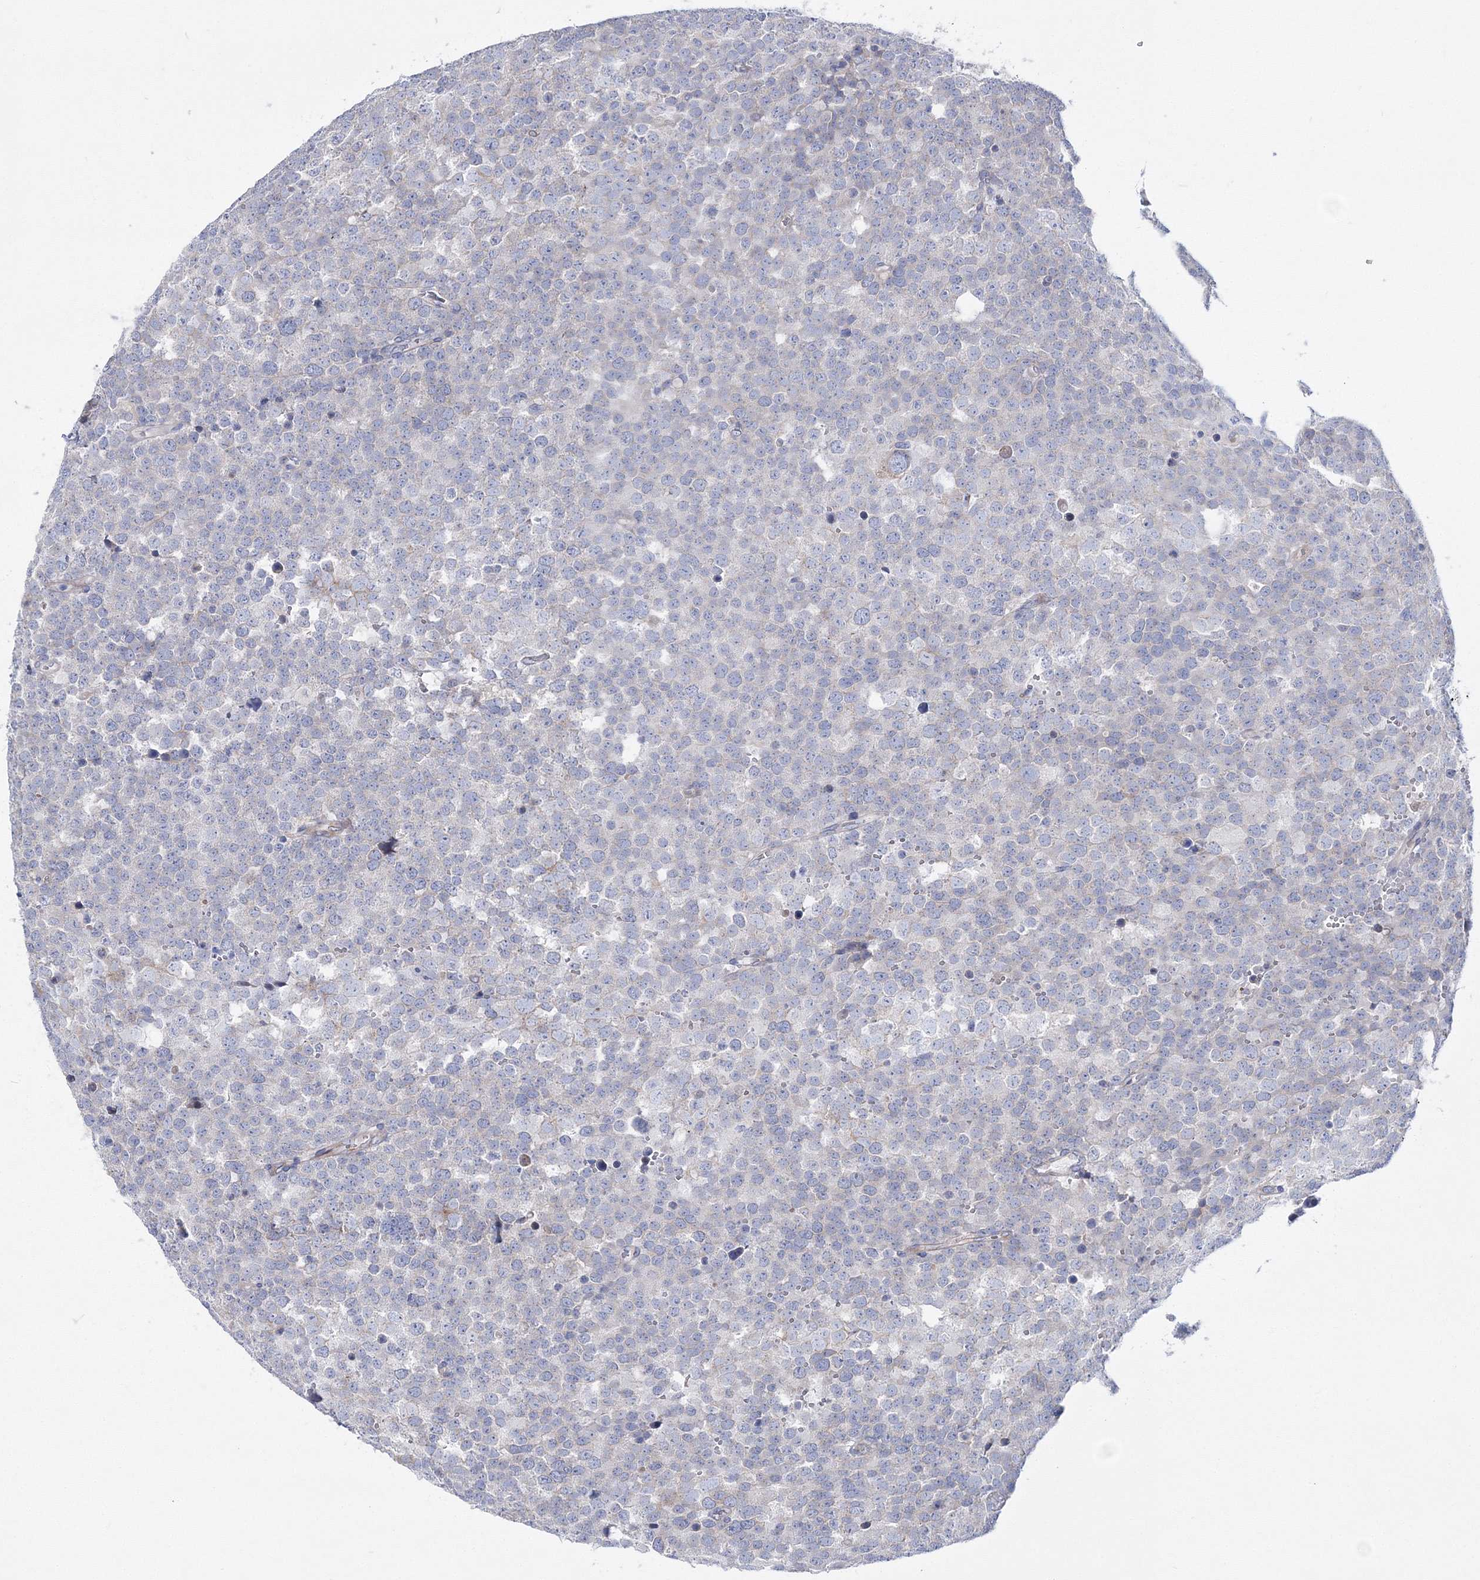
{"staining": {"intensity": "negative", "quantity": "none", "location": "none"}, "tissue": "testis cancer", "cell_type": "Tumor cells", "image_type": "cancer", "snomed": [{"axis": "morphology", "description": "Seminoma, NOS"}, {"axis": "topography", "description": "Testis"}], "caption": "IHC micrograph of neoplastic tissue: human seminoma (testis) stained with DAB (3,3'-diaminobenzidine) shows no significant protein staining in tumor cells.", "gene": "ARHGAP32", "patient": {"sex": "male", "age": 71}}